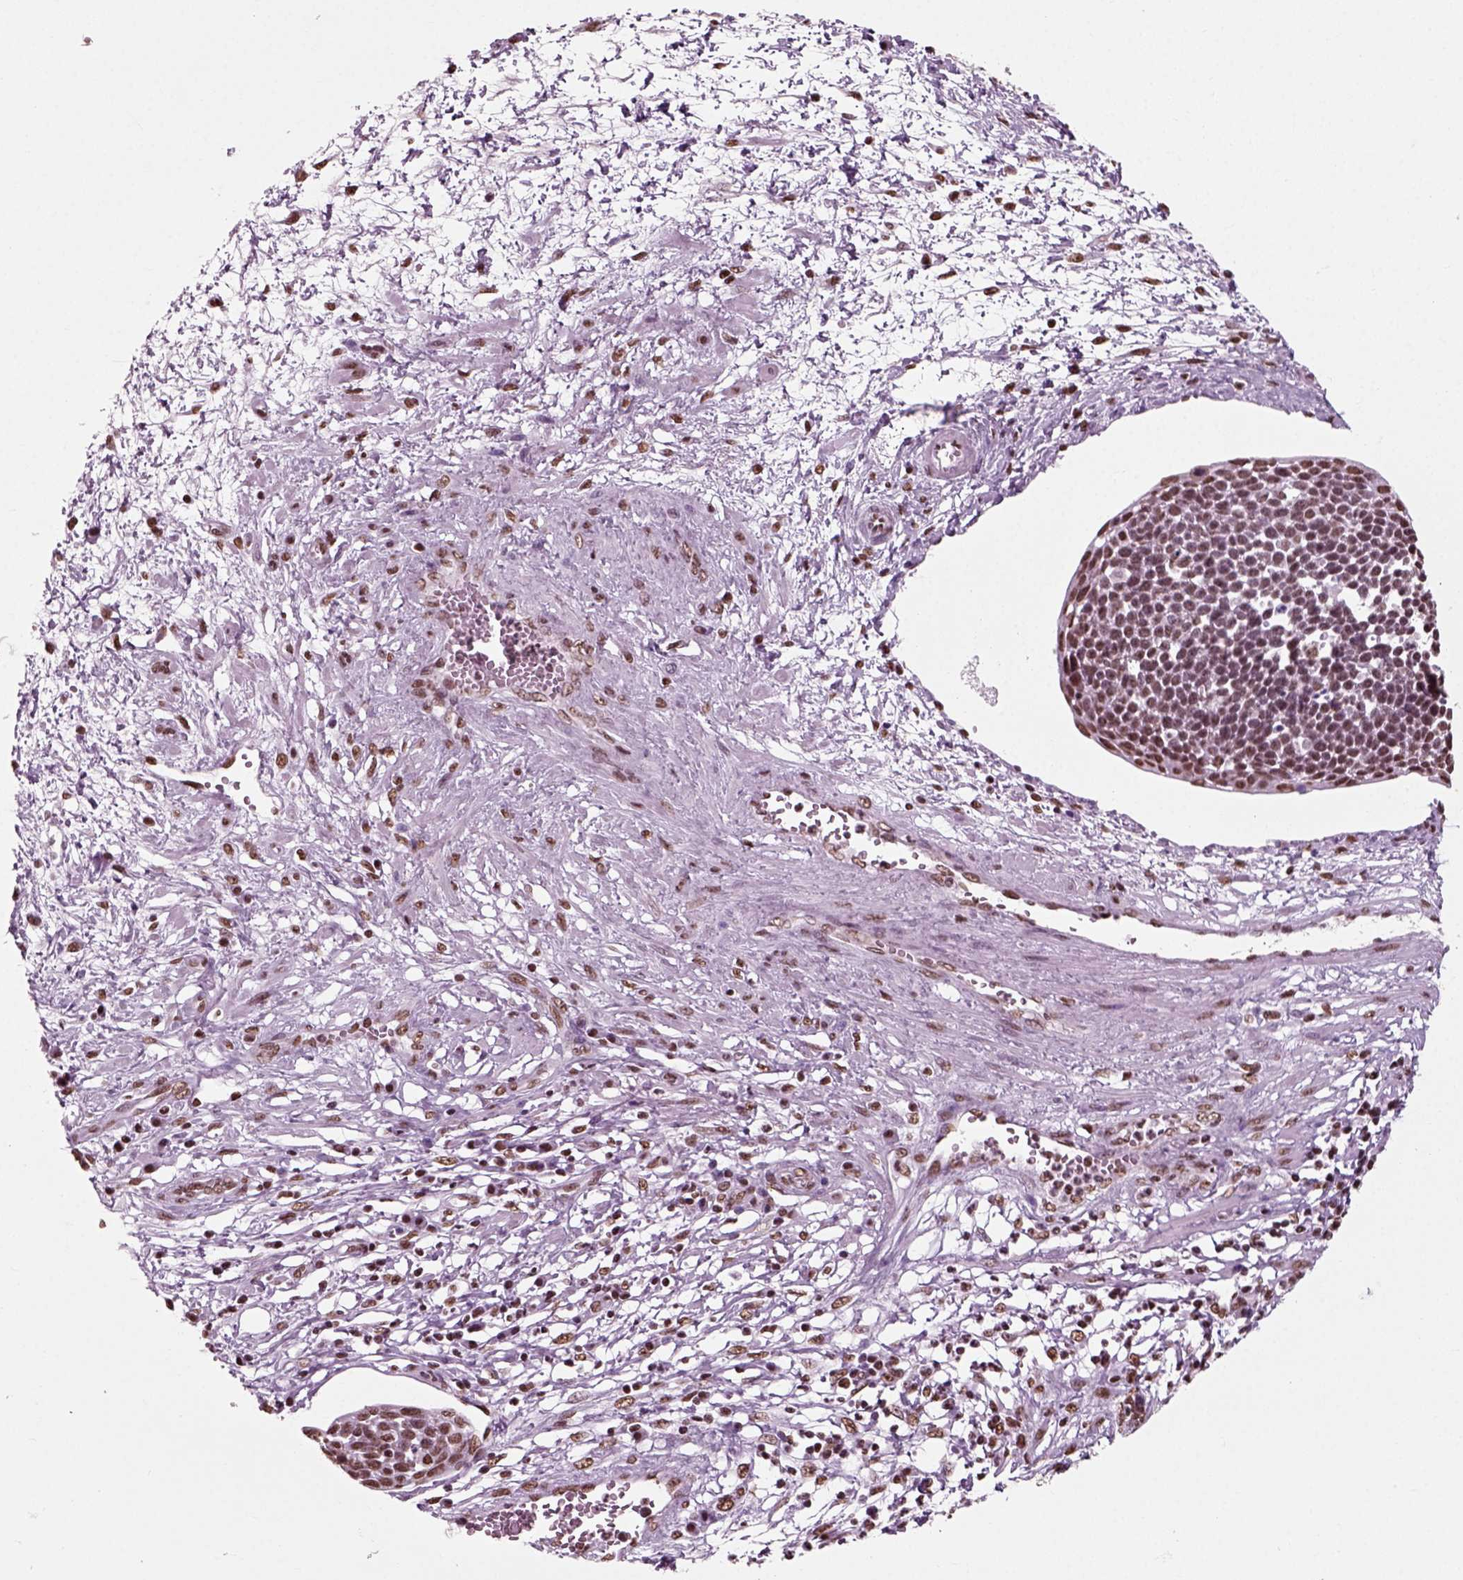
{"staining": {"intensity": "moderate", "quantity": ">75%", "location": "nuclear"}, "tissue": "cervical cancer", "cell_type": "Tumor cells", "image_type": "cancer", "snomed": [{"axis": "morphology", "description": "Squamous cell carcinoma, NOS"}, {"axis": "topography", "description": "Cervix"}], "caption": "IHC photomicrograph of neoplastic tissue: human squamous cell carcinoma (cervical) stained using immunohistochemistry (IHC) displays medium levels of moderate protein expression localized specifically in the nuclear of tumor cells, appearing as a nuclear brown color.", "gene": "POLR1H", "patient": {"sex": "female", "age": 34}}